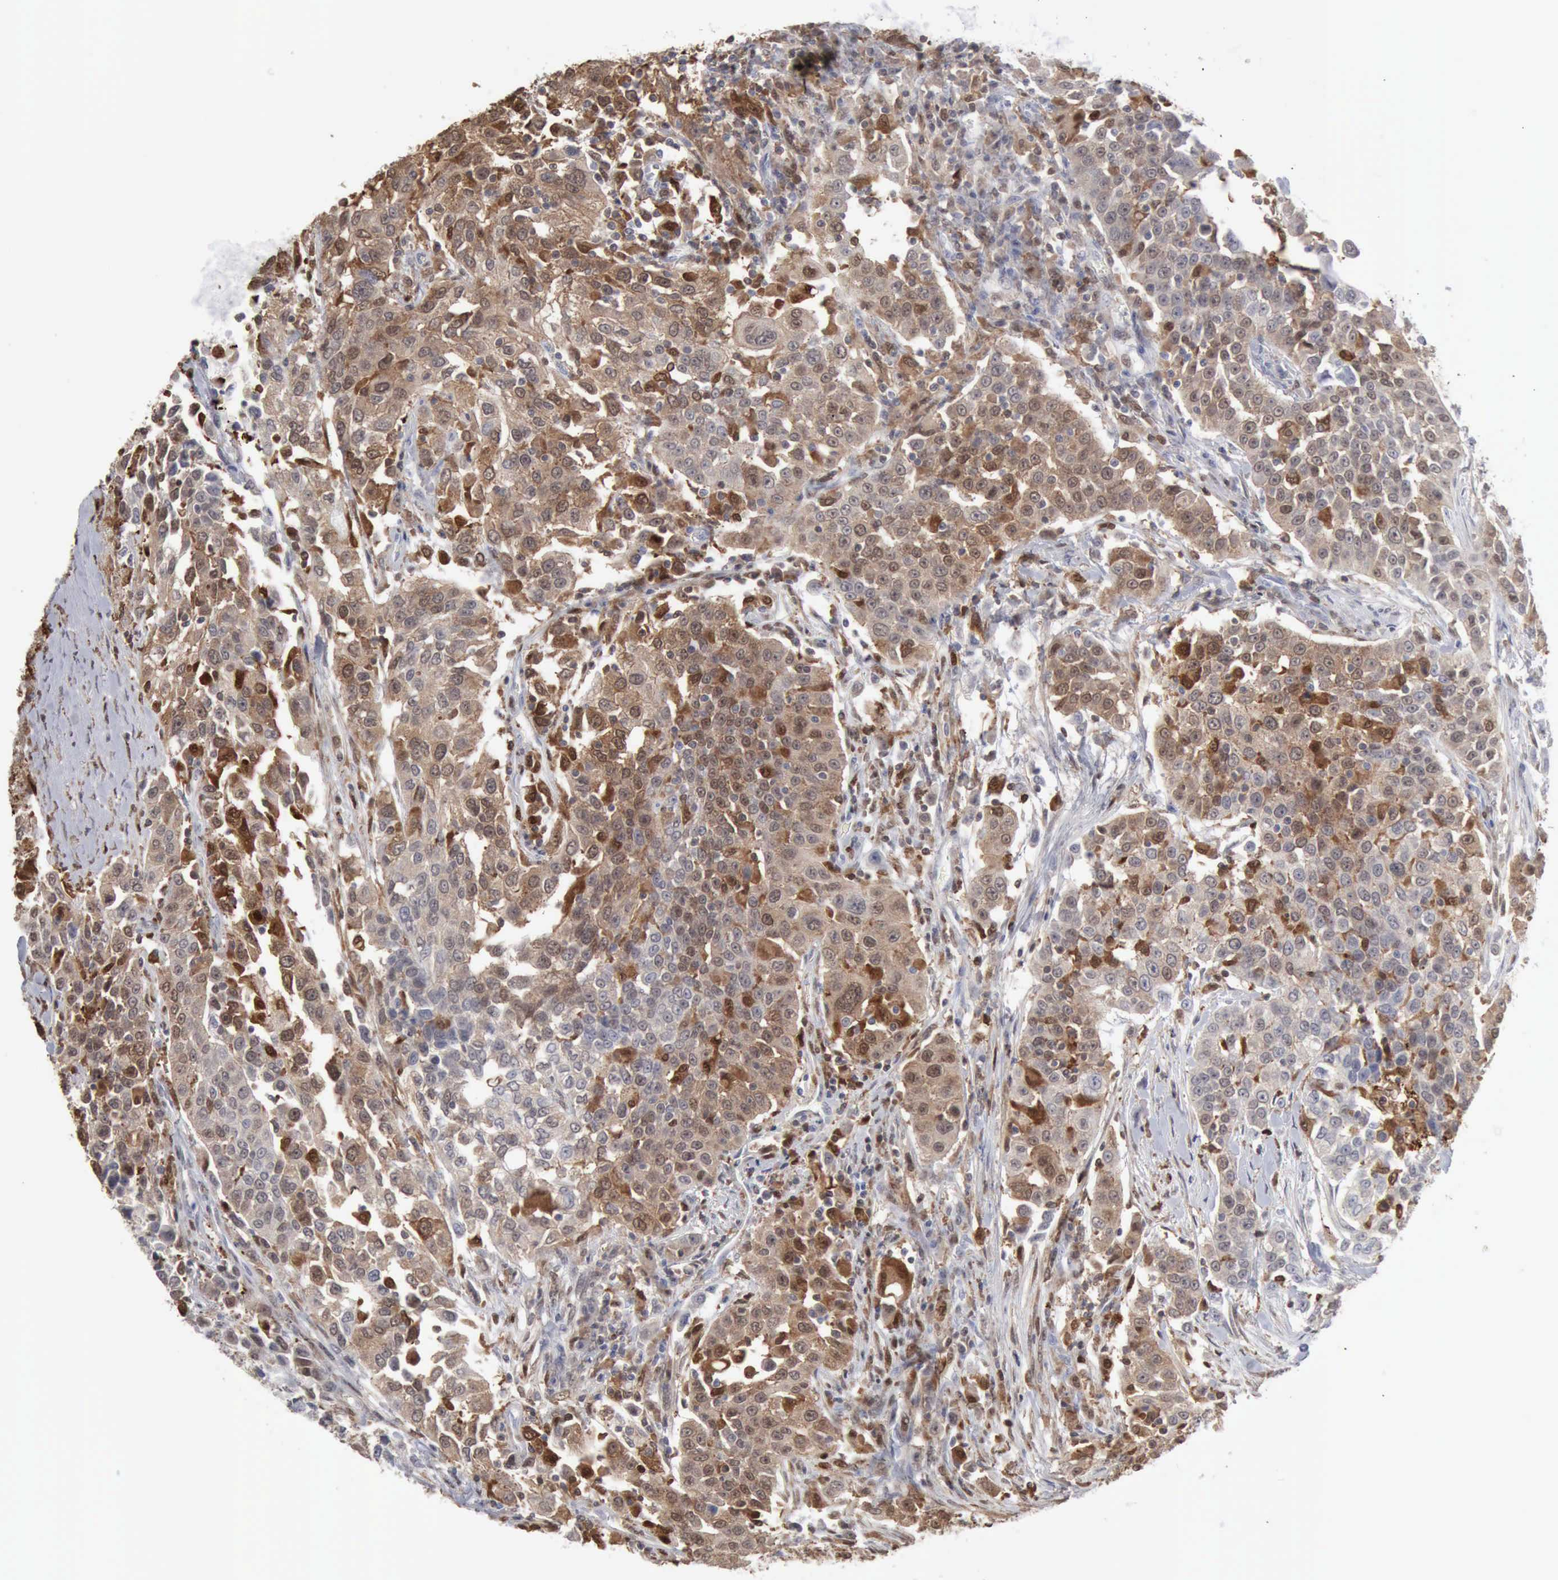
{"staining": {"intensity": "moderate", "quantity": ">75%", "location": "cytoplasmic/membranous,nuclear"}, "tissue": "urothelial cancer", "cell_type": "Tumor cells", "image_type": "cancer", "snomed": [{"axis": "morphology", "description": "Urothelial carcinoma, High grade"}, {"axis": "topography", "description": "Urinary bladder"}], "caption": "Protein analysis of urothelial cancer tissue reveals moderate cytoplasmic/membranous and nuclear expression in approximately >75% of tumor cells.", "gene": "STAT1", "patient": {"sex": "female", "age": 80}}